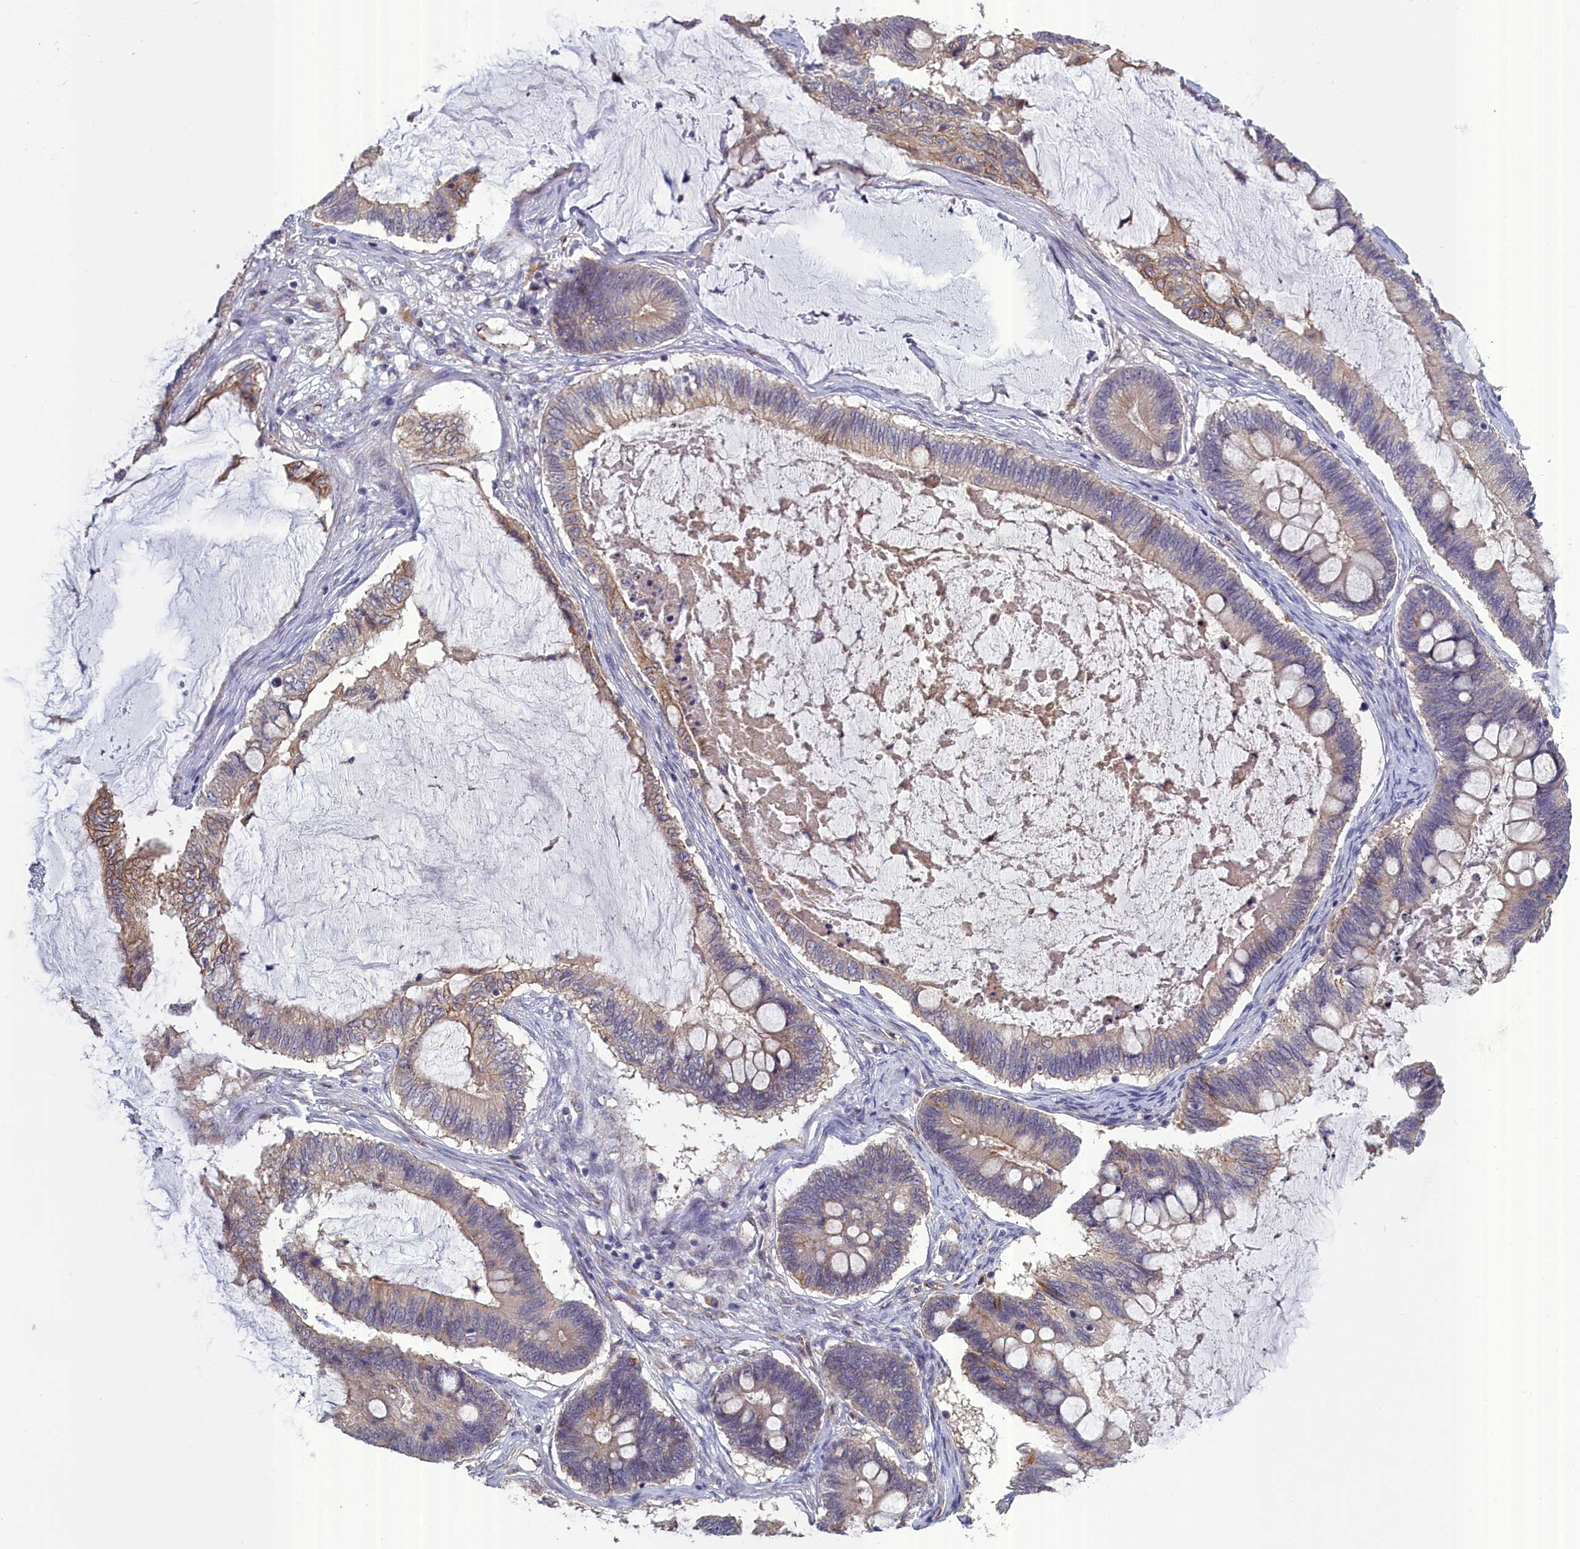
{"staining": {"intensity": "weak", "quantity": "<25%", "location": "cytoplasmic/membranous"}, "tissue": "ovarian cancer", "cell_type": "Tumor cells", "image_type": "cancer", "snomed": [{"axis": "morphology", "description": "Cystadenocarcinoma, mucinous, NOS"}, {"axis": "topography", "description": "Ovary"}], "caption": "Mucinous cystadenocarcinoma (ovarian) stained for a protein using immunohistochemistry (IHC) demonstrates no expression tumor cells.", "gene": "COL19A1", "patient": {"sex": "female", "age": 61}}